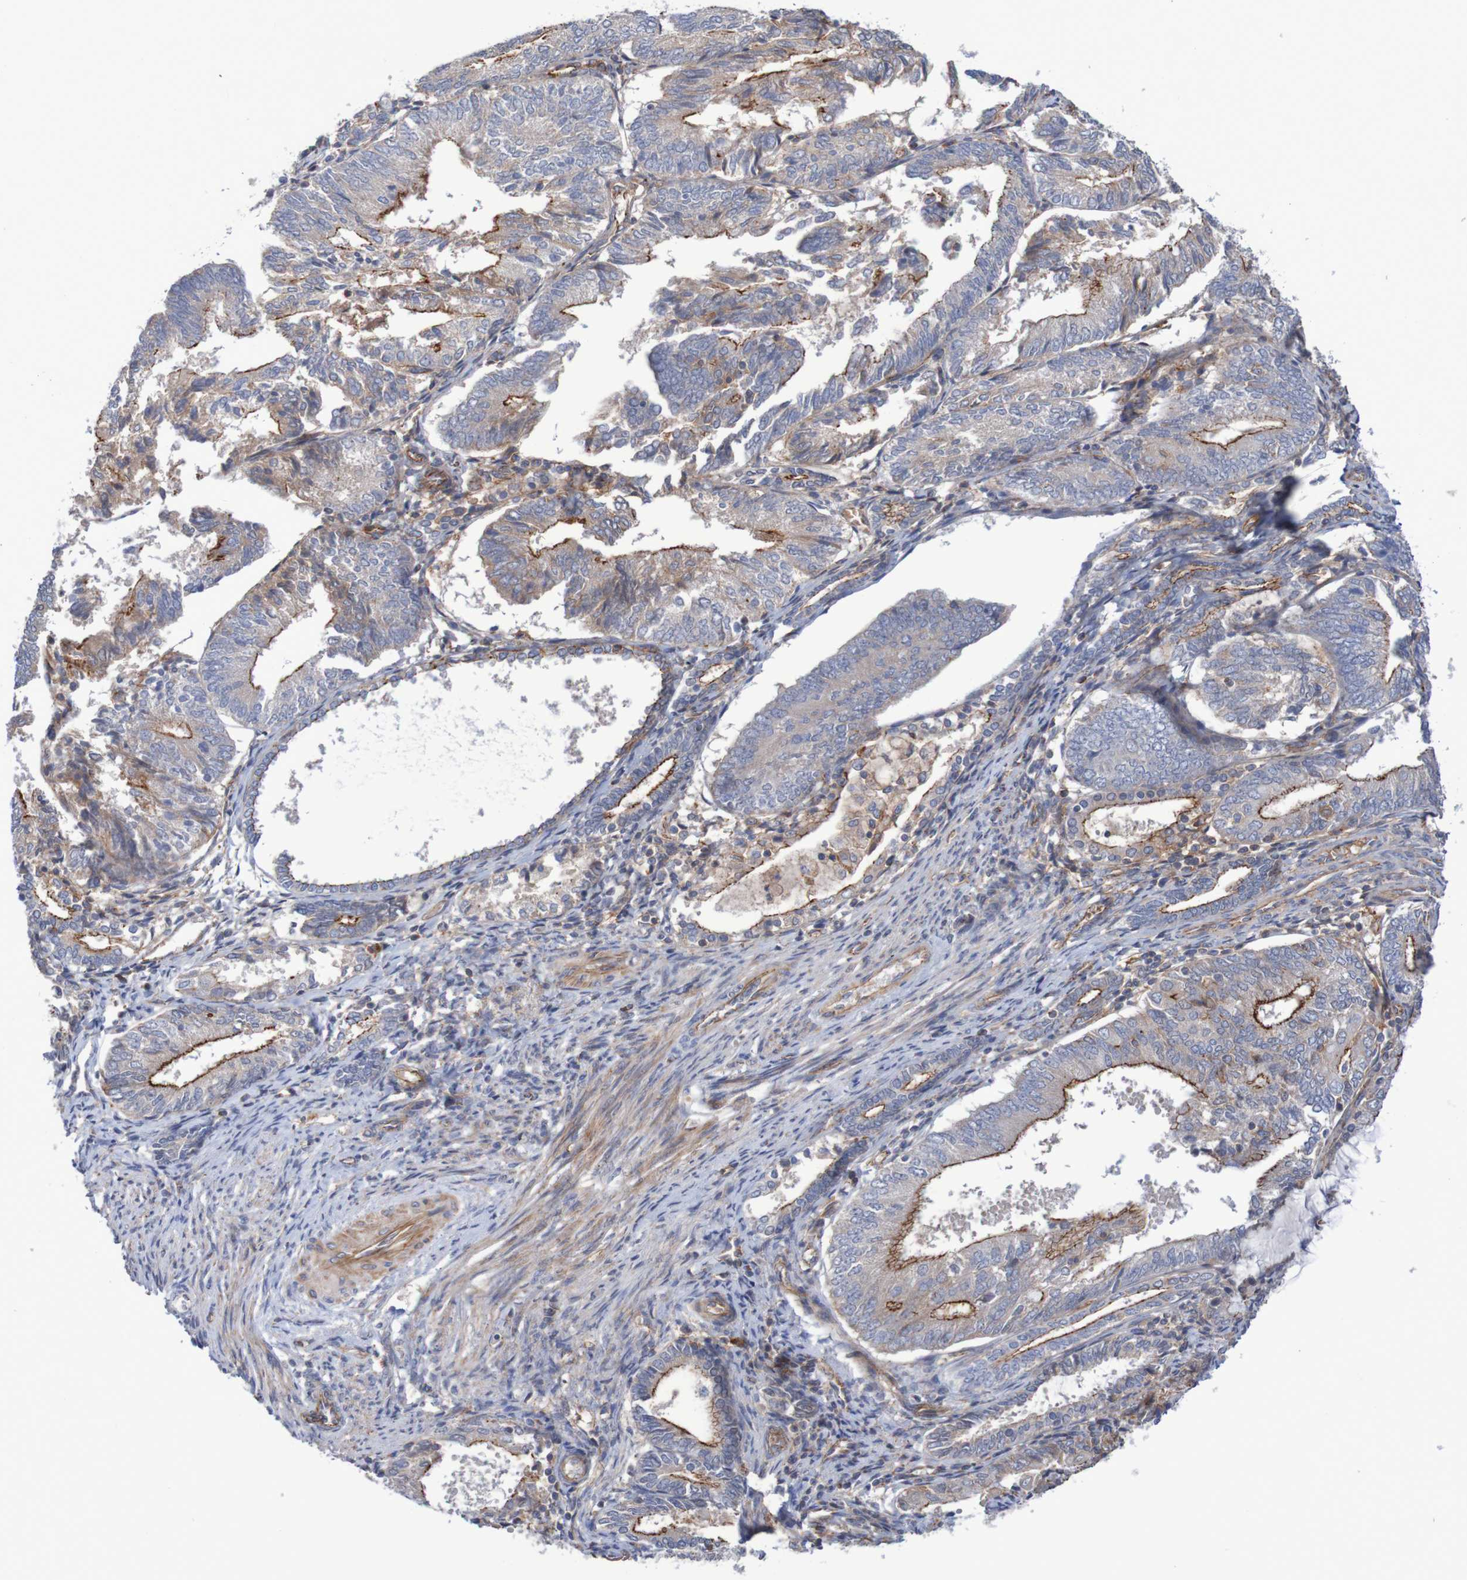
{"staining": {"intensity": "strong", "quantity": "25%-75%", "location": "cytoplasmic/membranous"}, "tissue": "endometrial cancer", "cell_type": "Tumor cells", "image_type": "cancer", "snomed": [{"axis": "morphology", "description": "Adenocarcinoma, NOS"}, {"axis": "topography", "description": "Endometrium"}], "caption": "High-magnification brightfield microscopy of endometrial cancer (adenocarcinoma) stained with DAB (3,3'-diaminobenzidine) (brown) and counterstained with hematoxylin (blue). tumor cells exhibit strong cytoplasmic/membranous expression is appreciated in about25%-75% of cells.", "gene": "NECTIN2", "patient": {"sex": "female", "age": 81}}